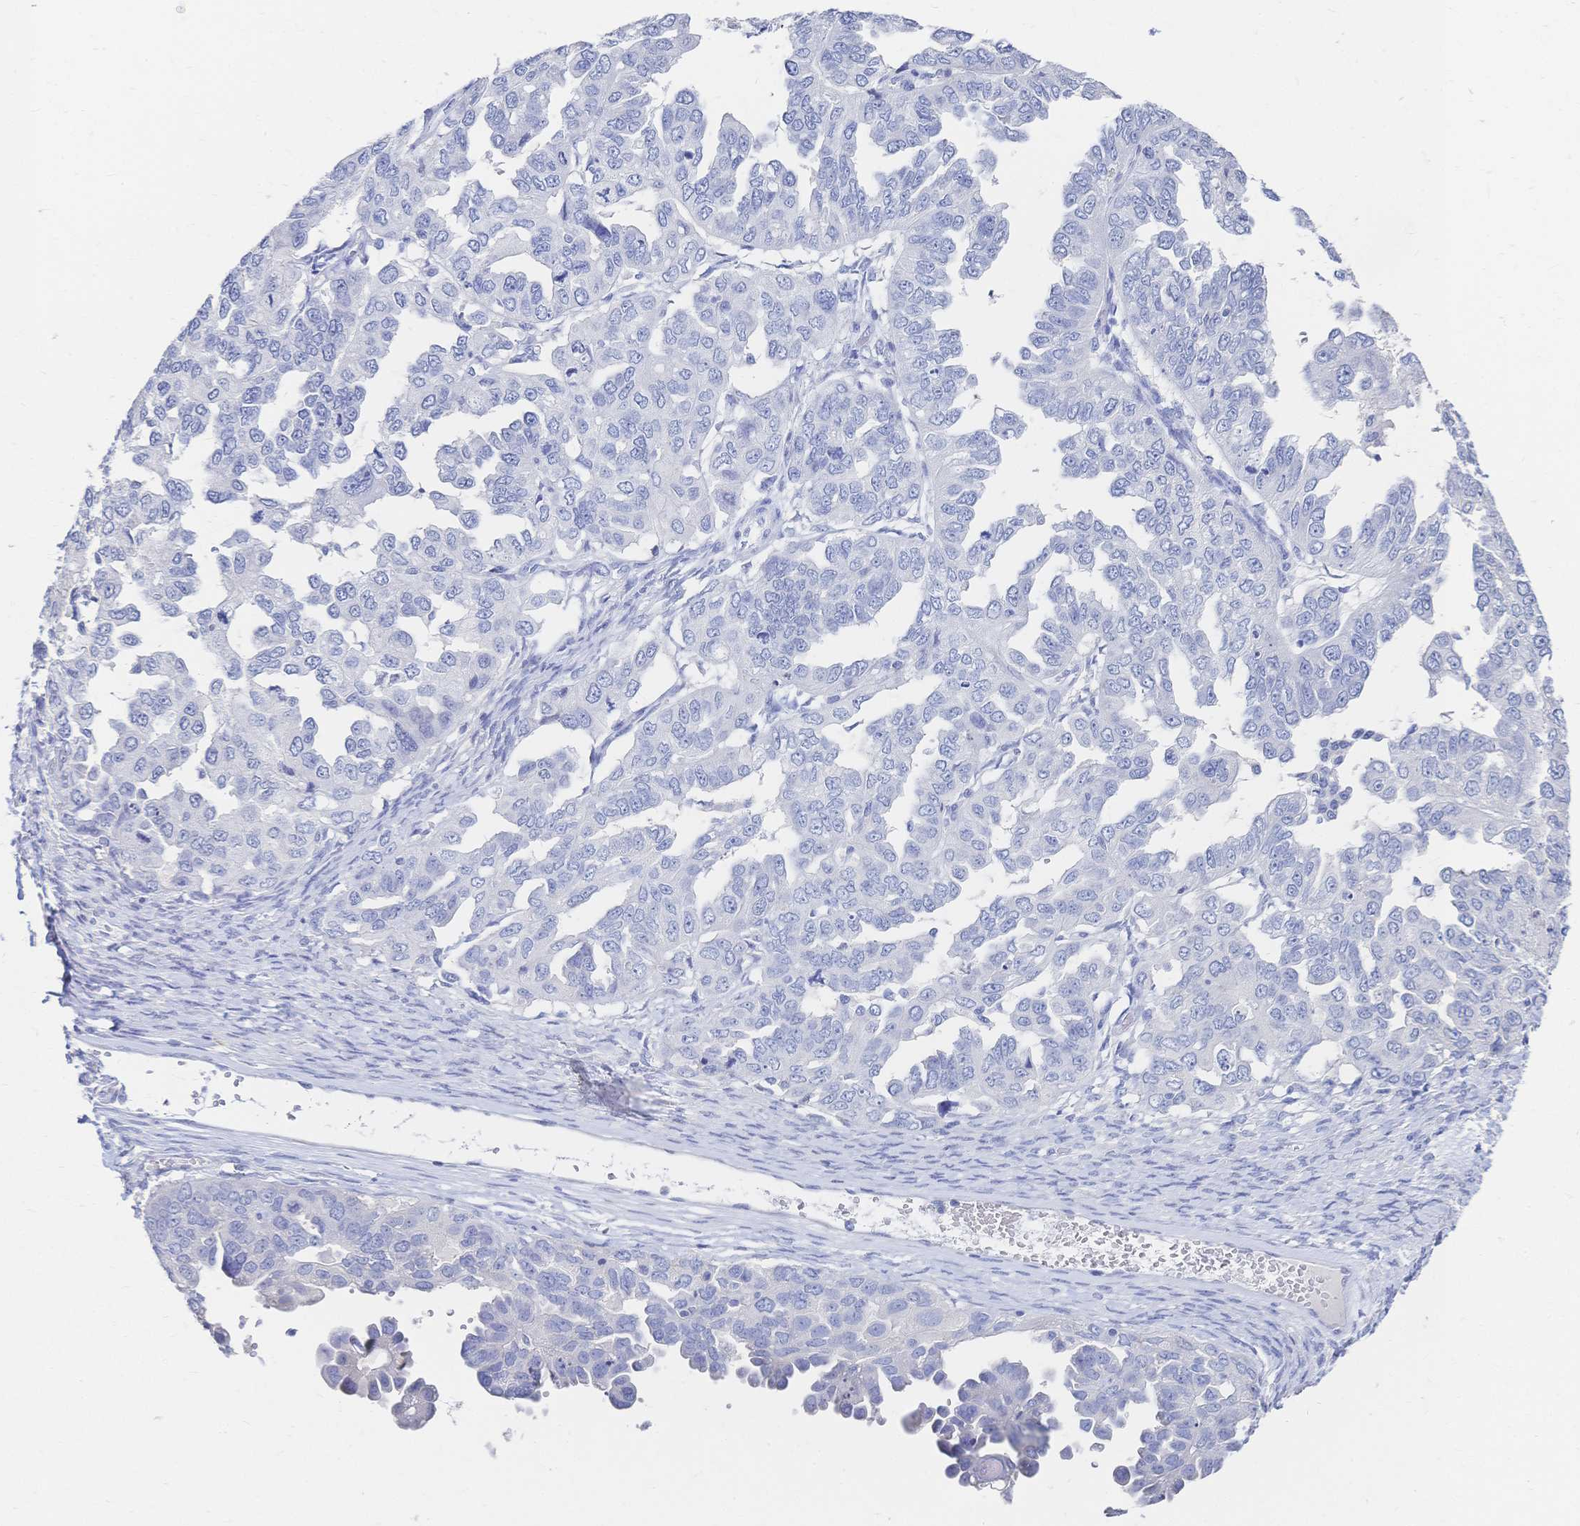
{"staining": {"intensity": "negative", "quantity": "none", "location": "none"}, "tissue": "ovarian cancer", "cell_type": "Tumor cells", "image_type": "cancer", "snomed": [{"axis": "morphology", "description": "Cystadenocarcinoma, serous, NOS"}, {"axis": "topography", "description": "Ovary"}], "caption": "DAB immunohistochemical staining of ovarian cancer (serous cystadenocarcinoma) reveals no significant positivity in tumor cells. The staining is performed using DAB brown chromogen with nuclei counter-stained in using hematoxylin.", "gene": "IL2RB", "patient": {"sex": "female", "age": 53}}